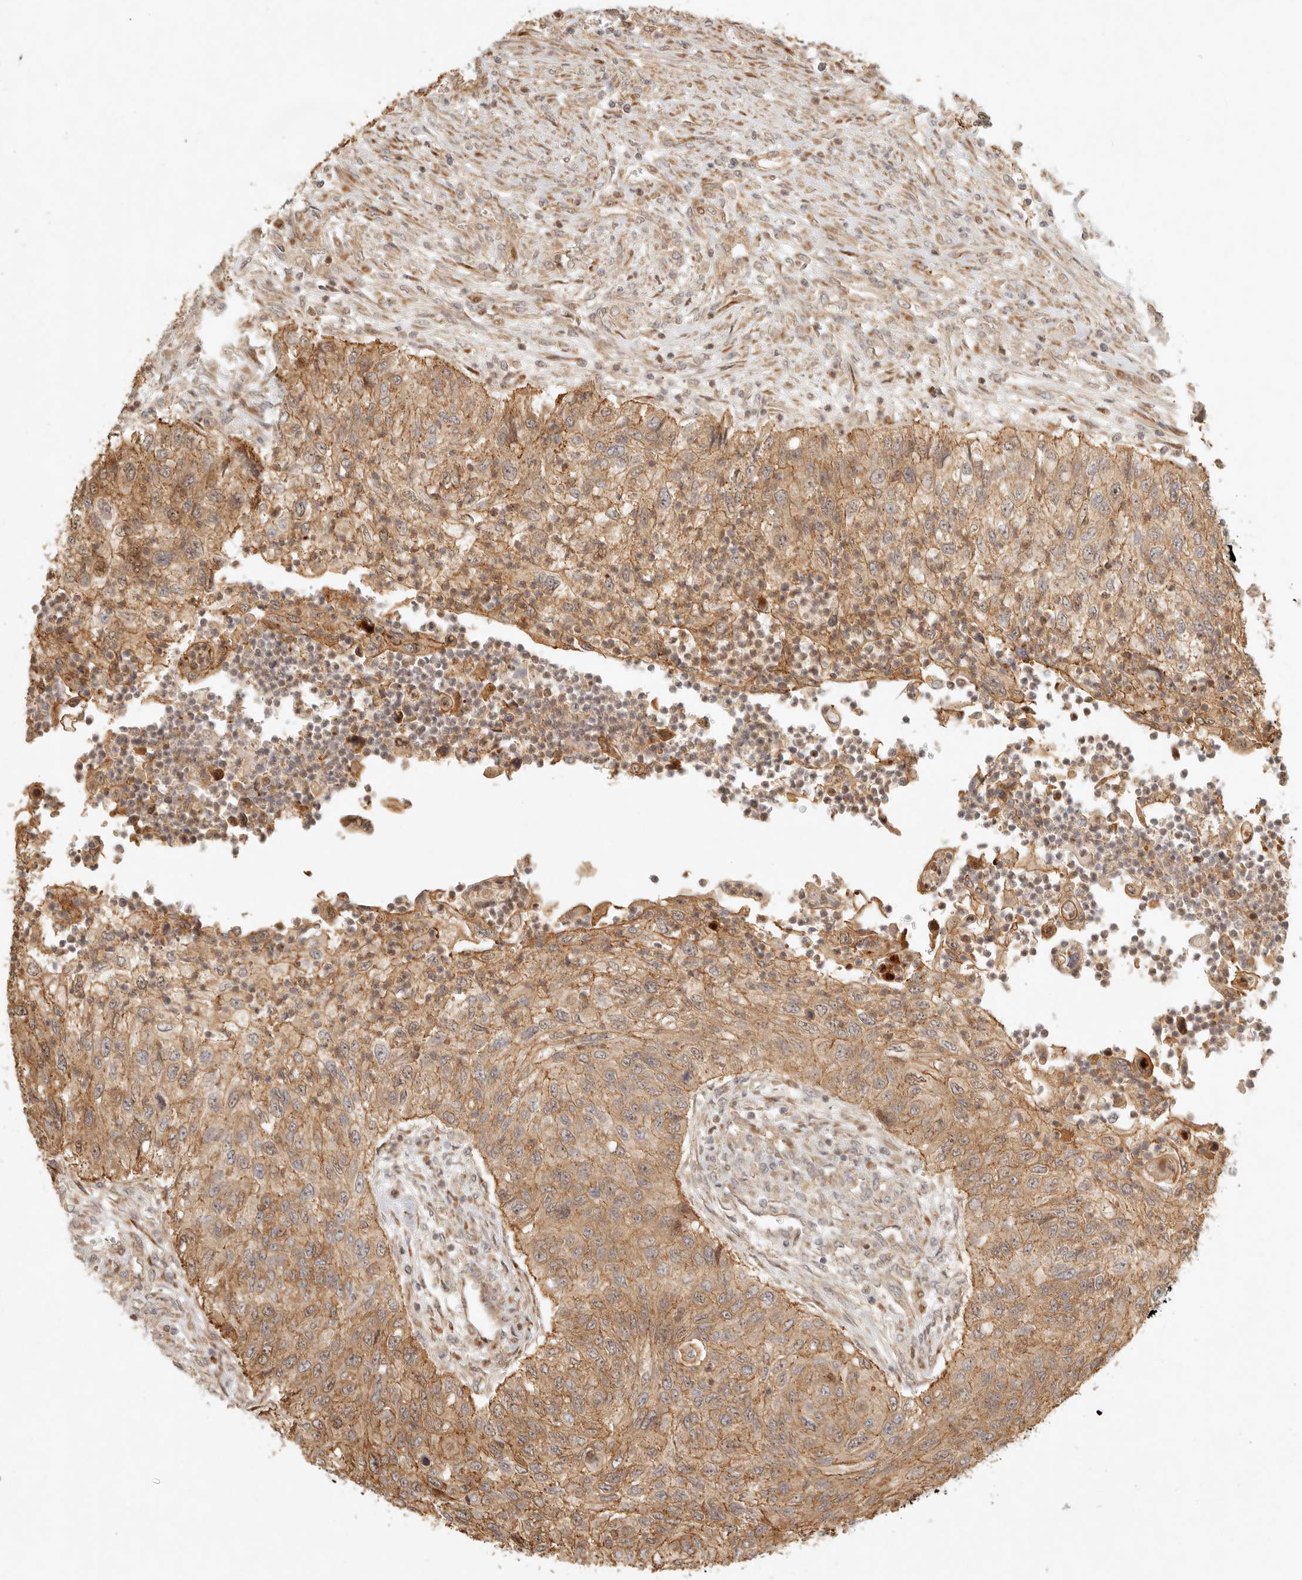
{"staining": {"intensity": "moderate", "quantity": ">75%", "location": "cytoplasmic/membranous"}, "tissue": "urothelial cancer", "cell_type": "Tumor cells", "image_type": "cancer", "snomed": [{"axis": "morphology", "description": "Urothelial carcinoma, High grade"}, {"axis": "topography", "description": "Urinary bladder"}], "caption": "DAB (3,3'-diaminobenzidine) immunohistochemical staining of urothelial carcinoma (high-grade) shows moderate cytoplasmic/membranous protein staining in about >75% of tumor cells.", "gene": "KLHL38", "patient": {"sex": "female", "age": 60}}